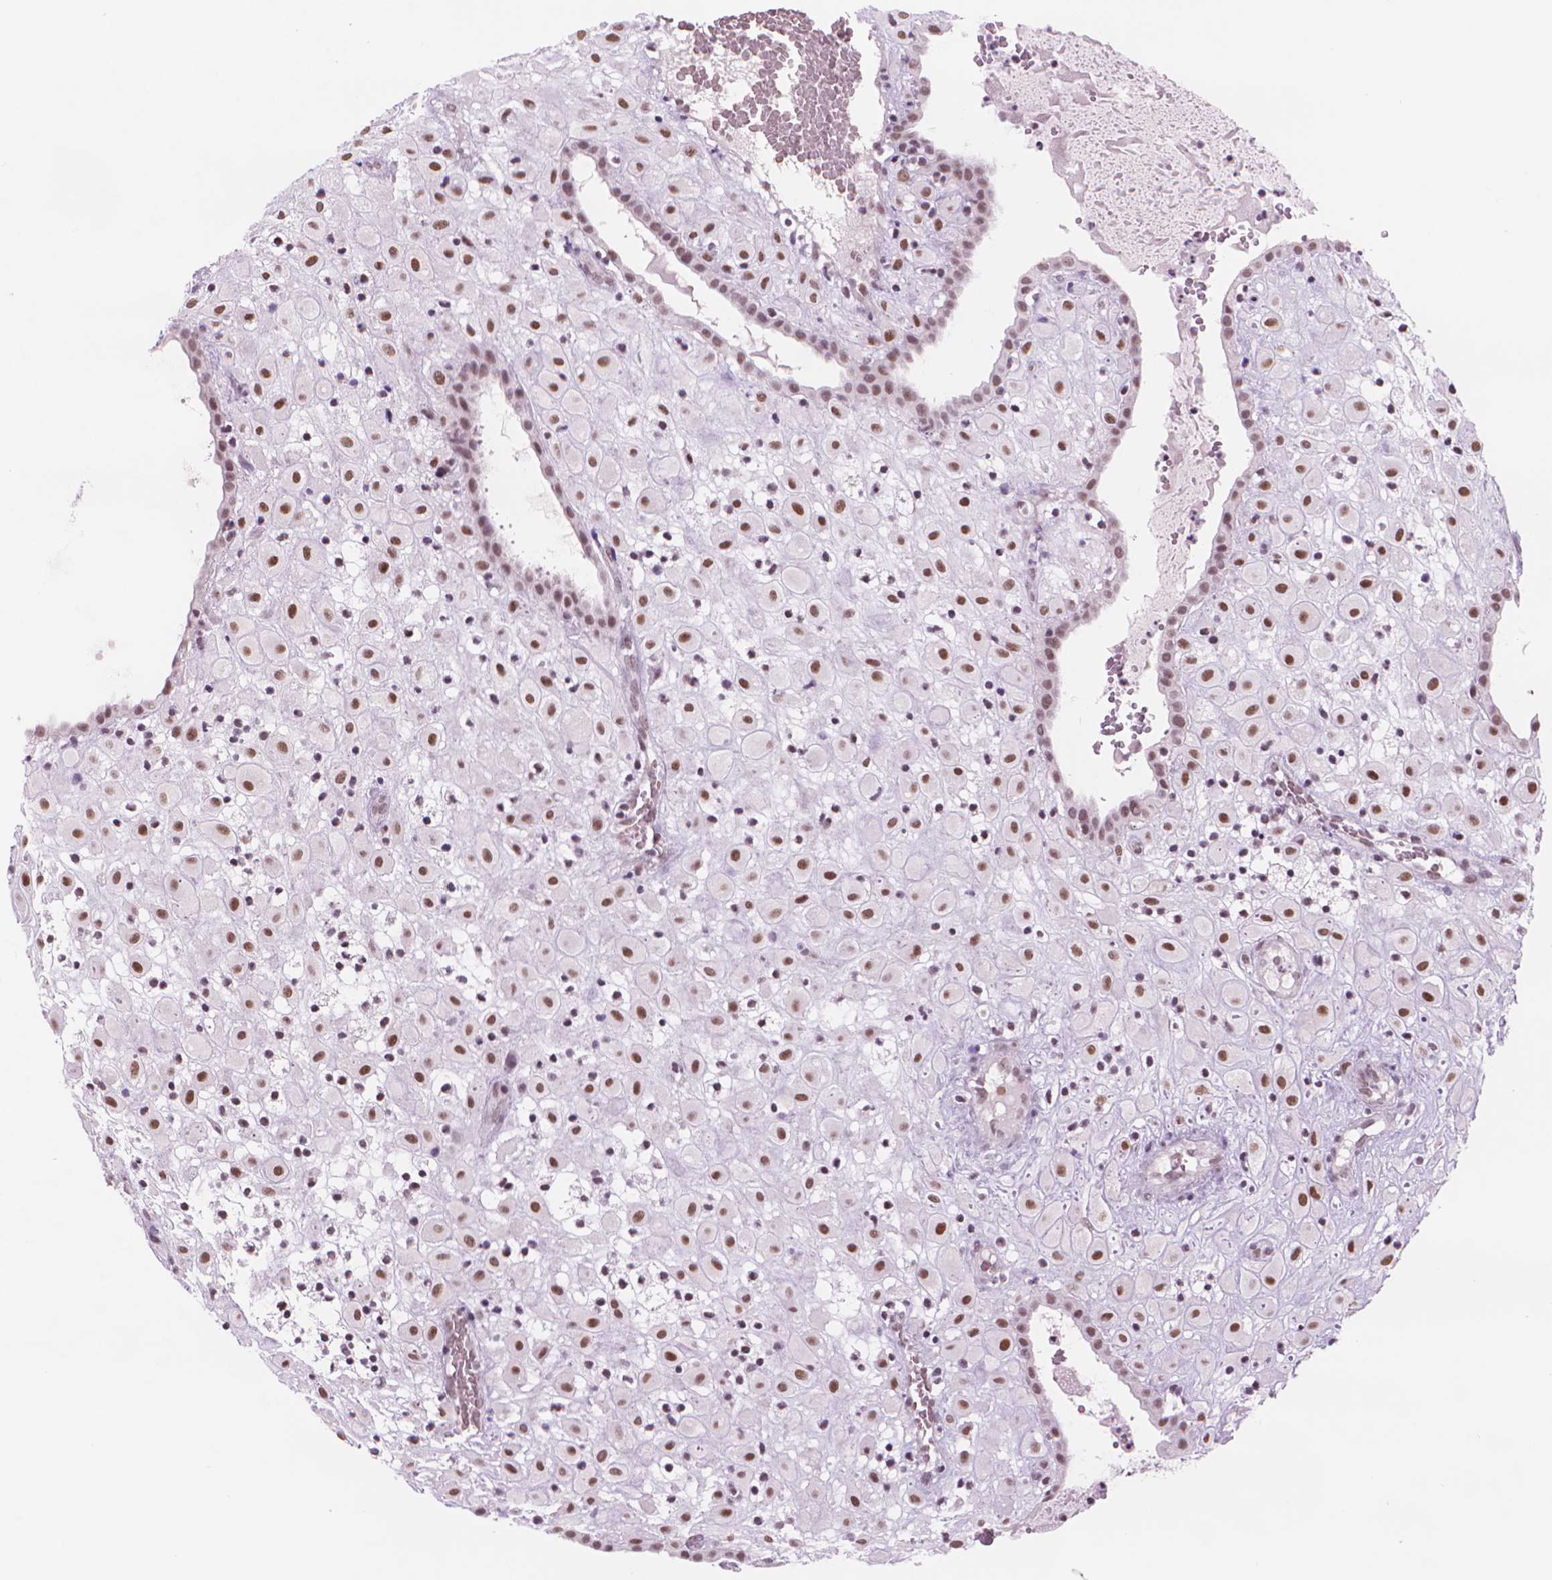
{"staining": {"intensity": "moderate", "quantity": ">75%", "location": "nuclear"}, "tissue": "placenta", "cell_type": "Decidual cells", "image_type": "normal", "snomed": [{"axis": "morphology", "description": "Normal tissue, NOS"}, {"axis": "topography", "description": "Placenta"}], "caption": "Placenta stained for a protein displays moderate nuclear positivity in decidual cells.", "gene": "POLR3D", "patient": {"sex": "female", "age": 24}}